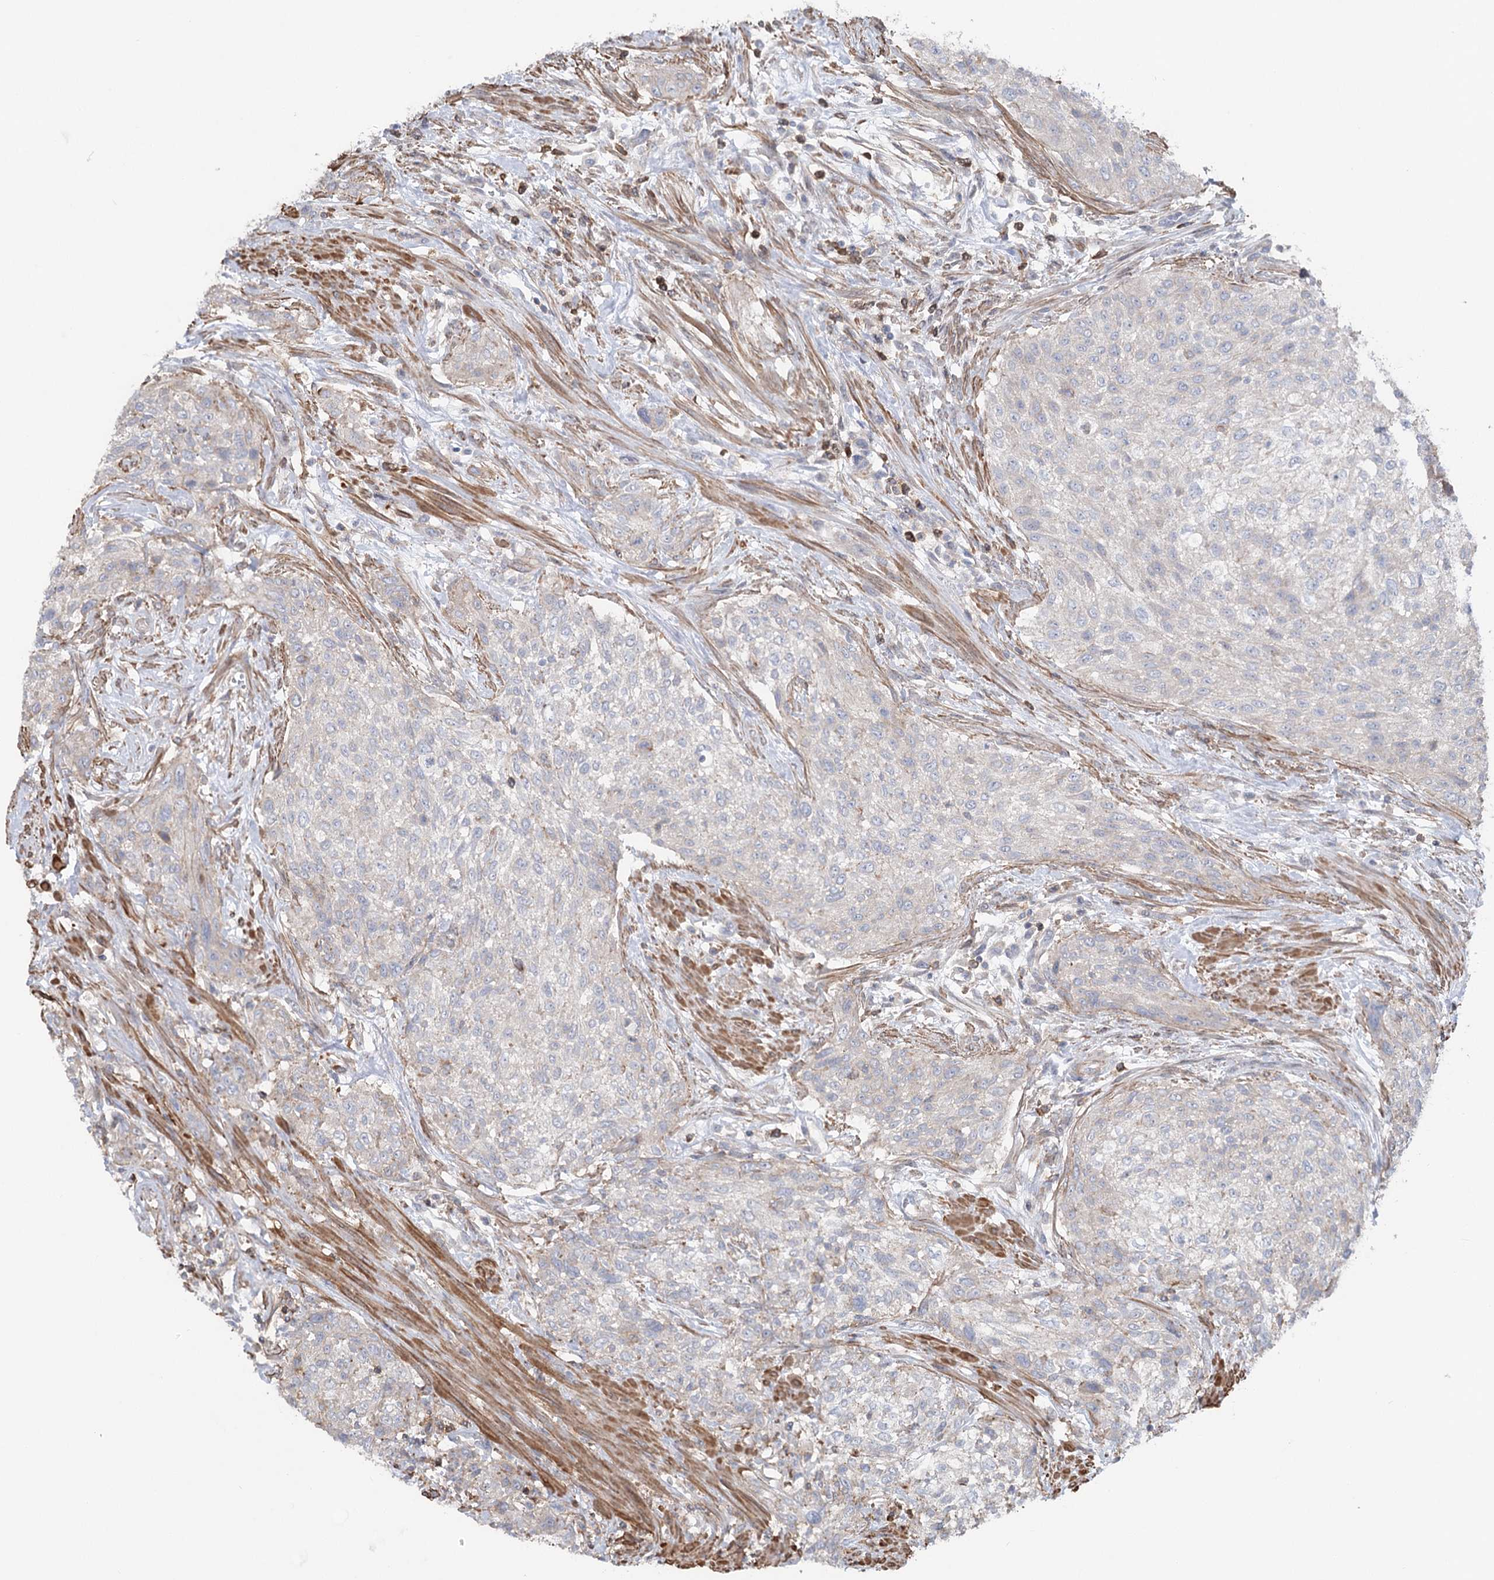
{"staining": {"intensity": "negative", "quantity": "none", "location": "none"}, "tissue": "urothelial cancer", "cell_type": "Tumor cells", "image_type": "cancer", "snomed": [{"axis": "morphology", "description": "Normal tissue, NOS"}, {"axis": "morphology", "description": "Urothelial carcinoma, NOS"}, {"axis": "topography", "description": "Urinary bladder"}, {"axis": "topography", "description": "Peripheral nerve tissue"}], "caption": "High power microscopy micrograph of an immunohistochemistry image of urothelial cancer, revealing no significant staining in tumor cells.", "gene": "LARP1B", "patient": {"sex": "male", "age": 35}}